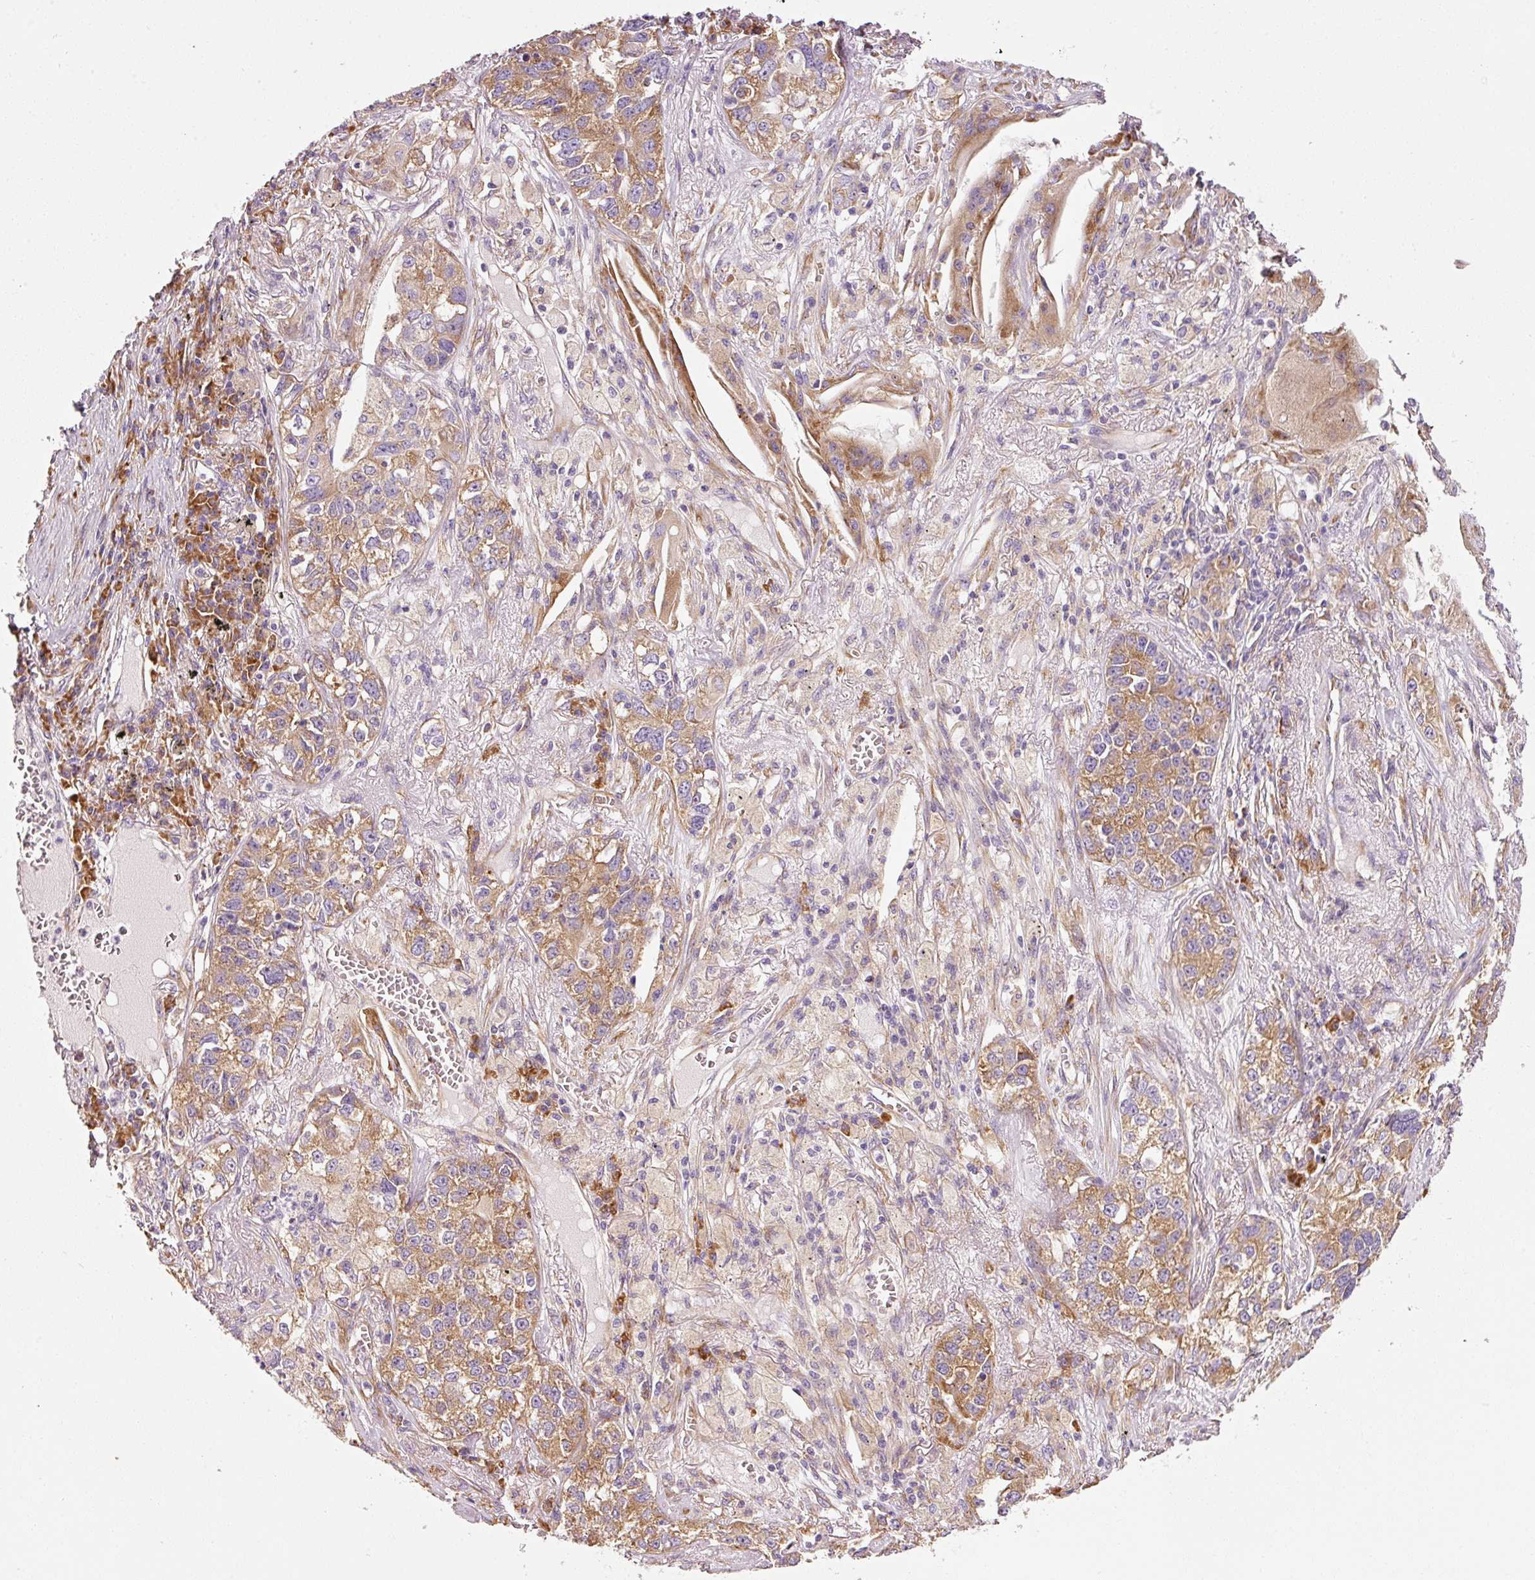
{"staining": {"intensity": "moderate", "quantity": ">75%", "location": "cytoplasmic/membranous"}, "tissue": "lung cancer", "cell_type": "Tumor cells", "image_type": "cancer", "snomed": [{"axis": "morphology", "description": "Adenocarcinoma, NOS"}, {"axis": "topography", "description": "Lung"}], "caption": "This is an image of IHC staining of lung cancer, which shows moderate positivity in the cytoplasmic/membranous of tumor cells.", "gene": "RPL10A", "patient": {"sex": "male", "age": 49}}